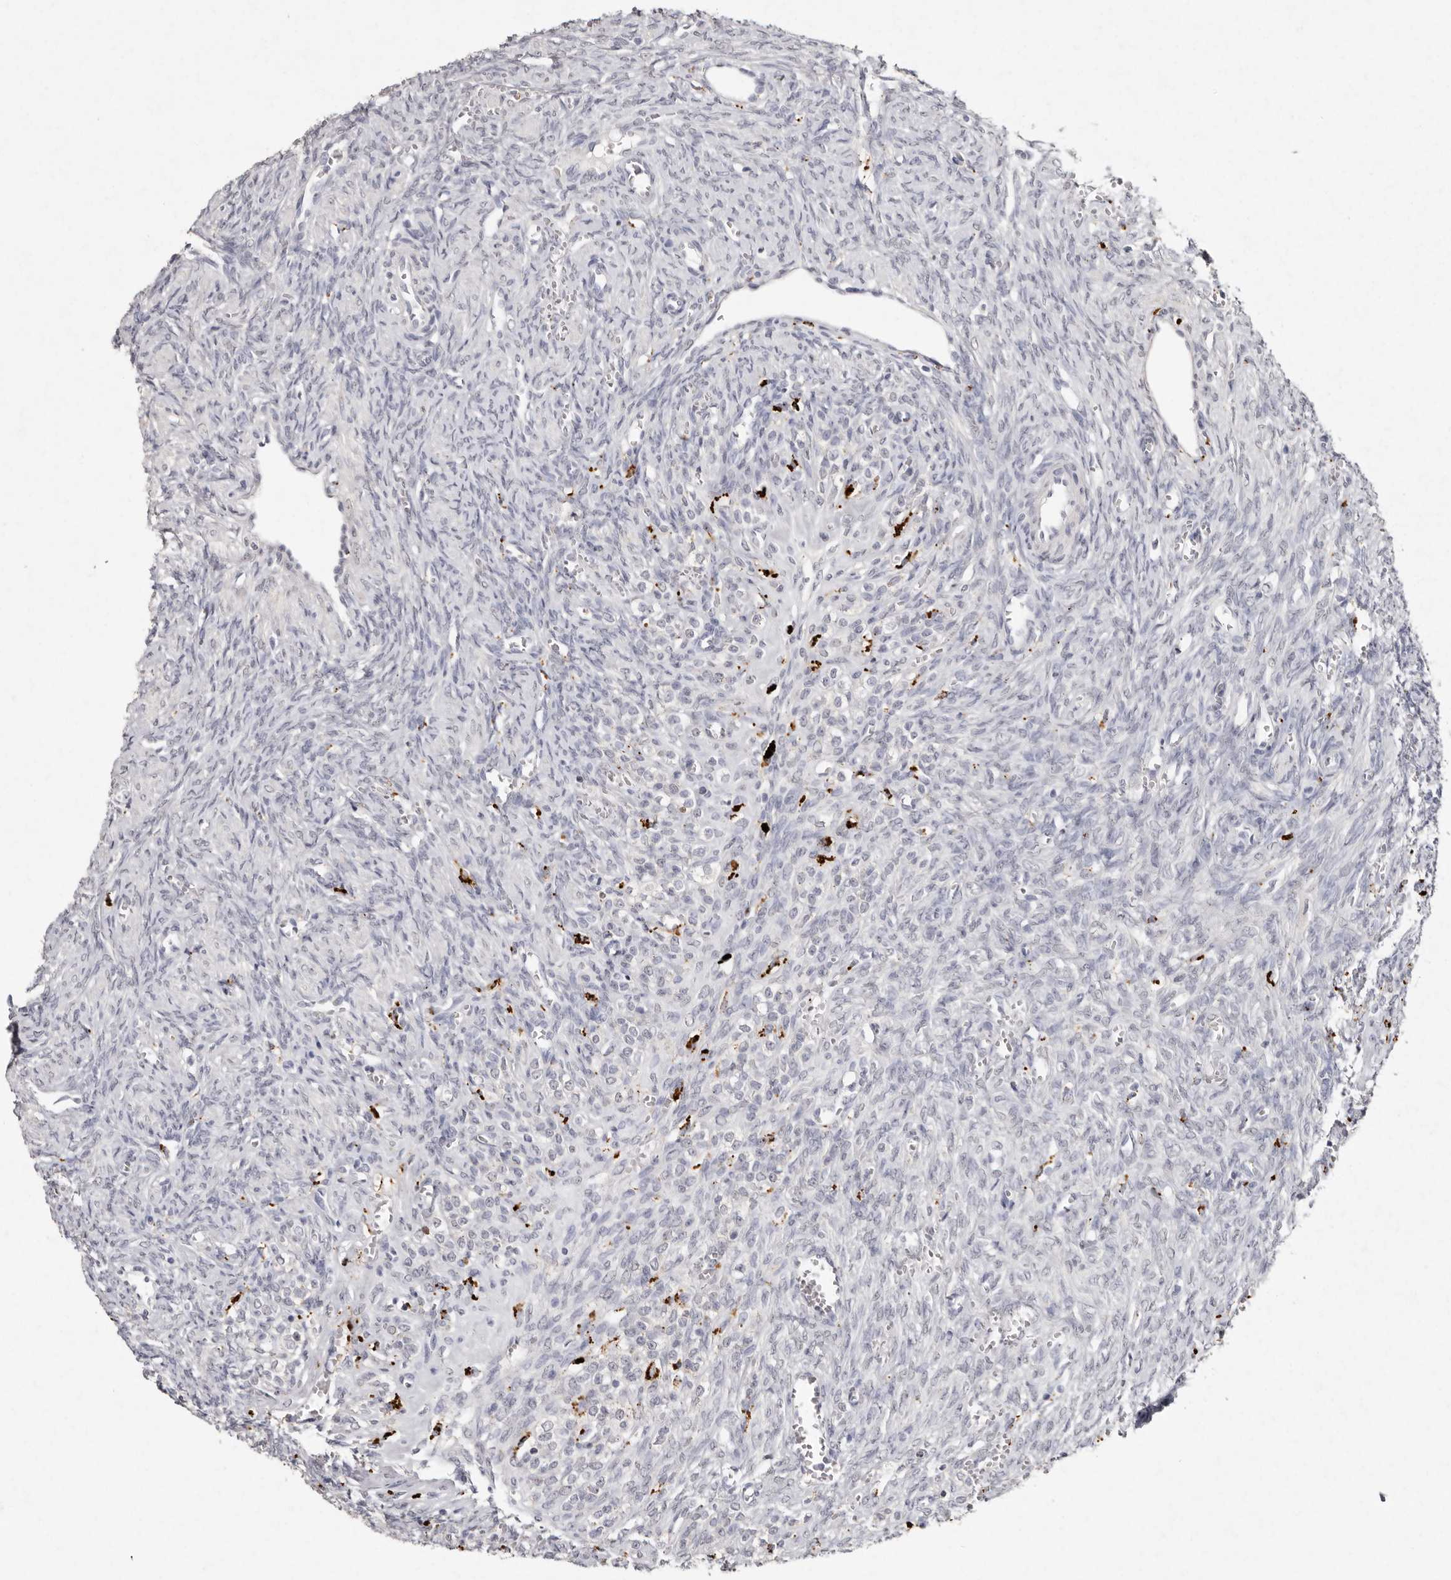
{"staining": {"intensity": "negative", "quantity": "none", "location": "none"}, "tissue": "ovary", "cell_type": "Follicle cells", "image_type": "normal", "snomed": [{"axis": "morphology", "description": "Normal tissue, NOS"}, {"axis": "topography", "description": "Ovary"}], "caption": "Protein analysis of benign ovary demonstrates no significant positivity in follicle cells.", "gene": "FAM185A", "patient": {"sex": "female", "age": 41}}